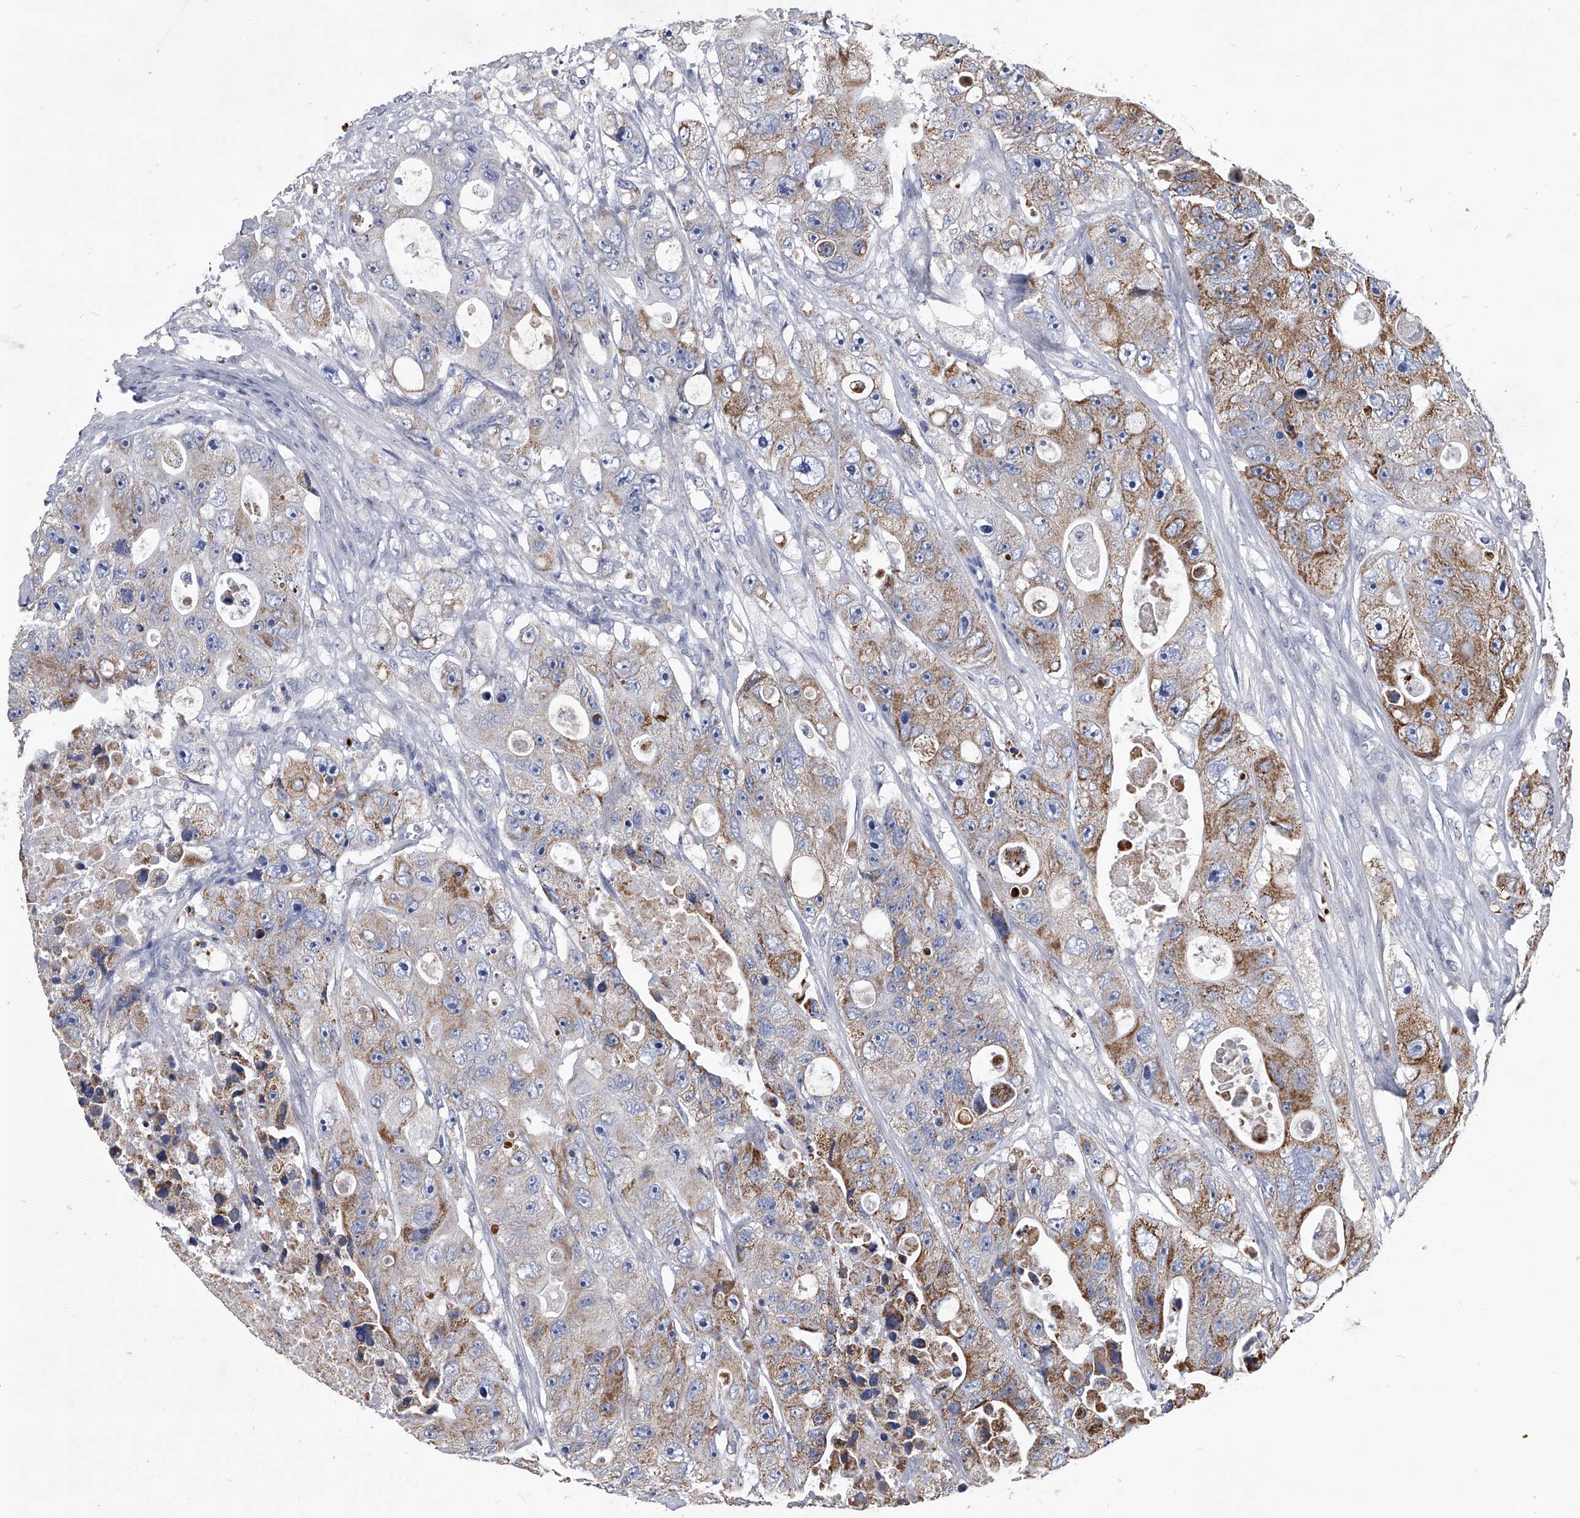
{"staining": {"intensity": "moderate", "quantity": ">75%", "location": "cytoplasmic/membranous"}, "tissue": "colorectal cancer", "cell_type": "Tumor cells", "image_type": "cancer", "snomed": [{"axis": "morphology", "description": "Adenocarcinoma, NOS"}, {"axis": "topography", "description": "Colon"}], "caption": "IHC (DAB) staining of human colorectal adenocarcinoma exhibits moderate cytoplasmic/membranous protein positivity in approximately >75% of tumor cells.", "gene": "NRP1", "patient": {"sex": "female", "age": 46}}